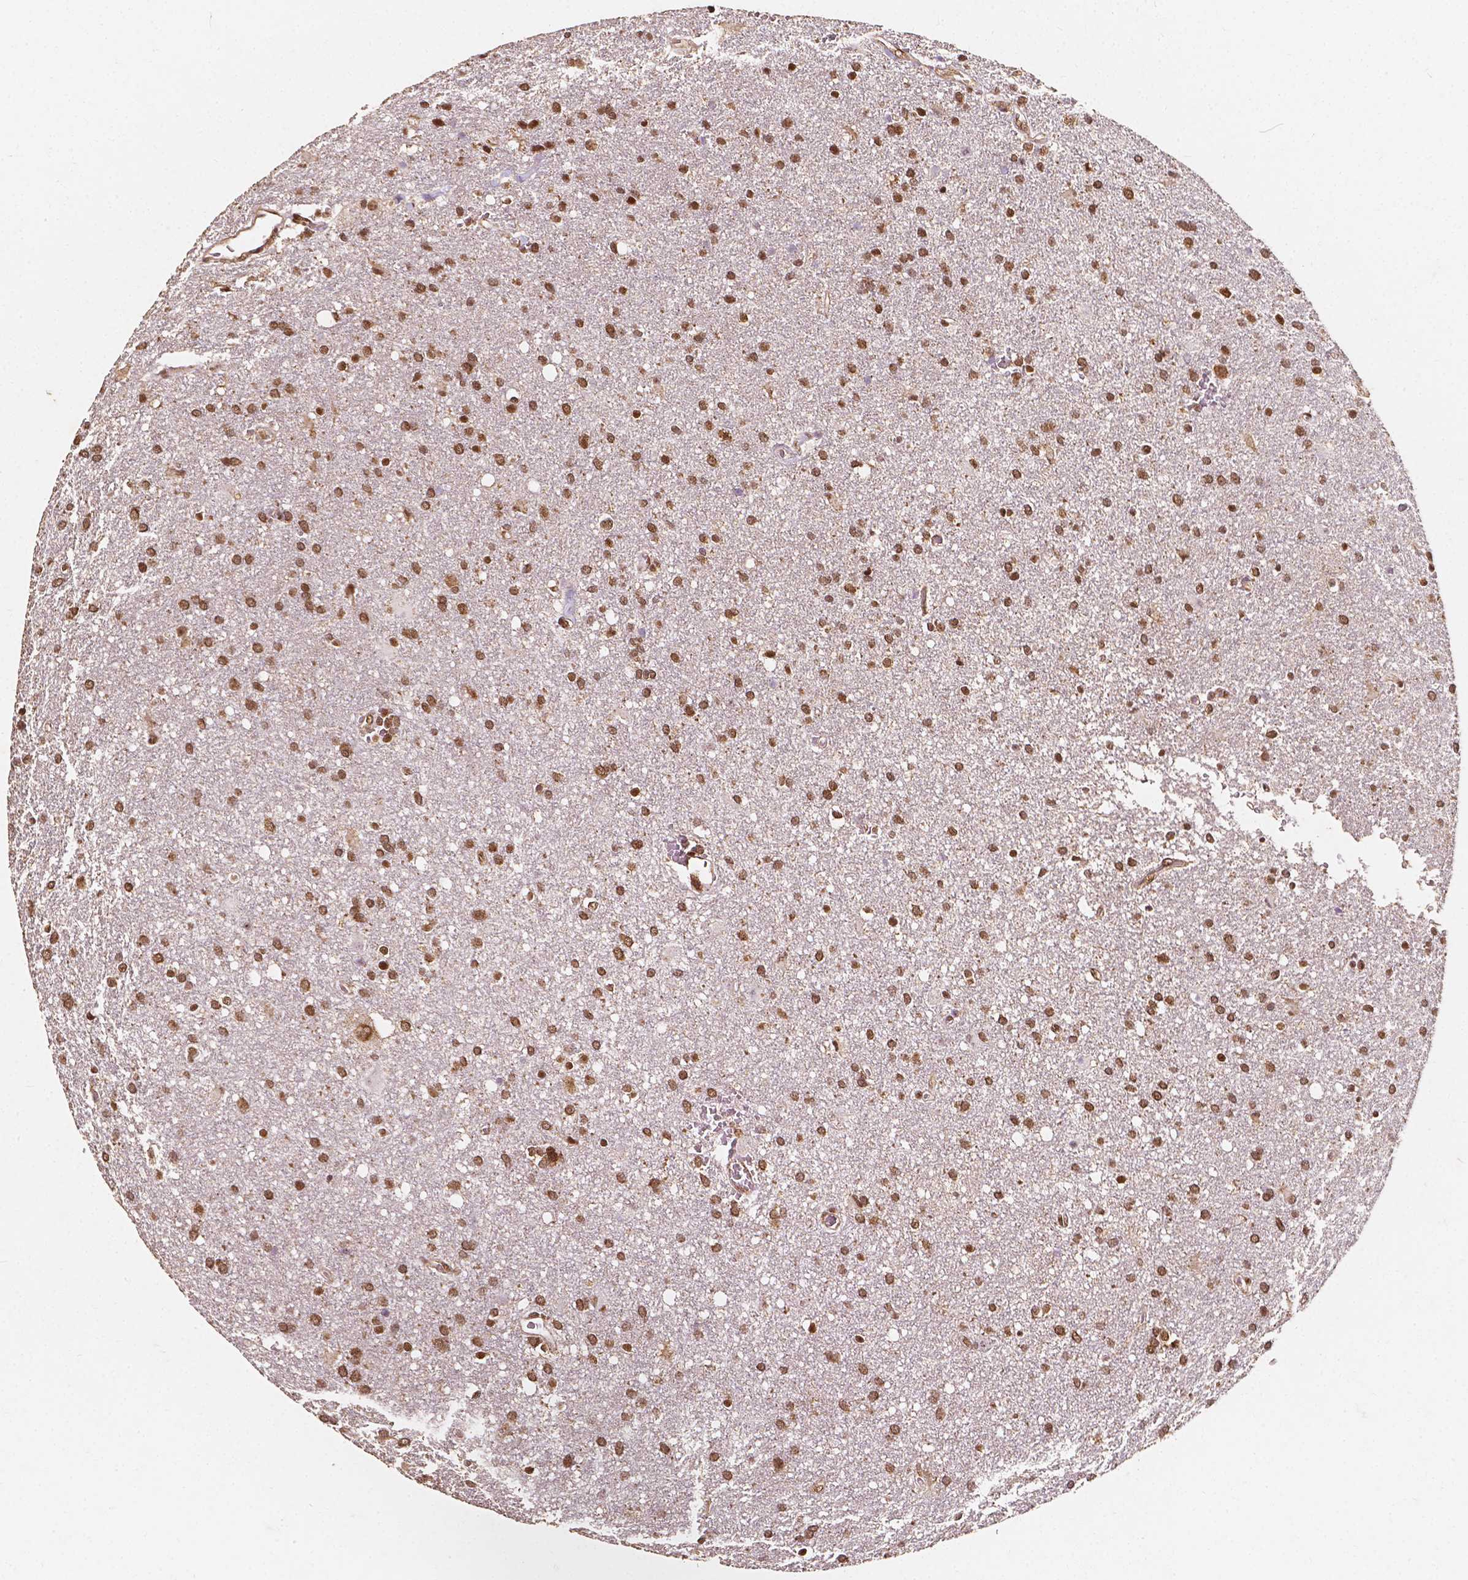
{"staining": {"intensity": "moderate", "quantity": ">75%", "location": "cytoplasmic/membranous,nuclear"}, "tissue": "glioma", "cell_type": "Tumor cells", "image_type": "cancer", "snomed": [{"axis": "morphology", "description": "Glioma, malignant, Low grade"}, {"axis": "topography", "description": "Brain"}], "caption": "A high-resolution photomicrograph shows immunohistochemistry (IHC) staining of low-grade glioma (malignant), which shows moderate cytoplasmic/membranous and nuclear expression in approximately >75% of tumor cells.", "gene": "SMN1", "patient": {"sex": "male", "age": 66}}